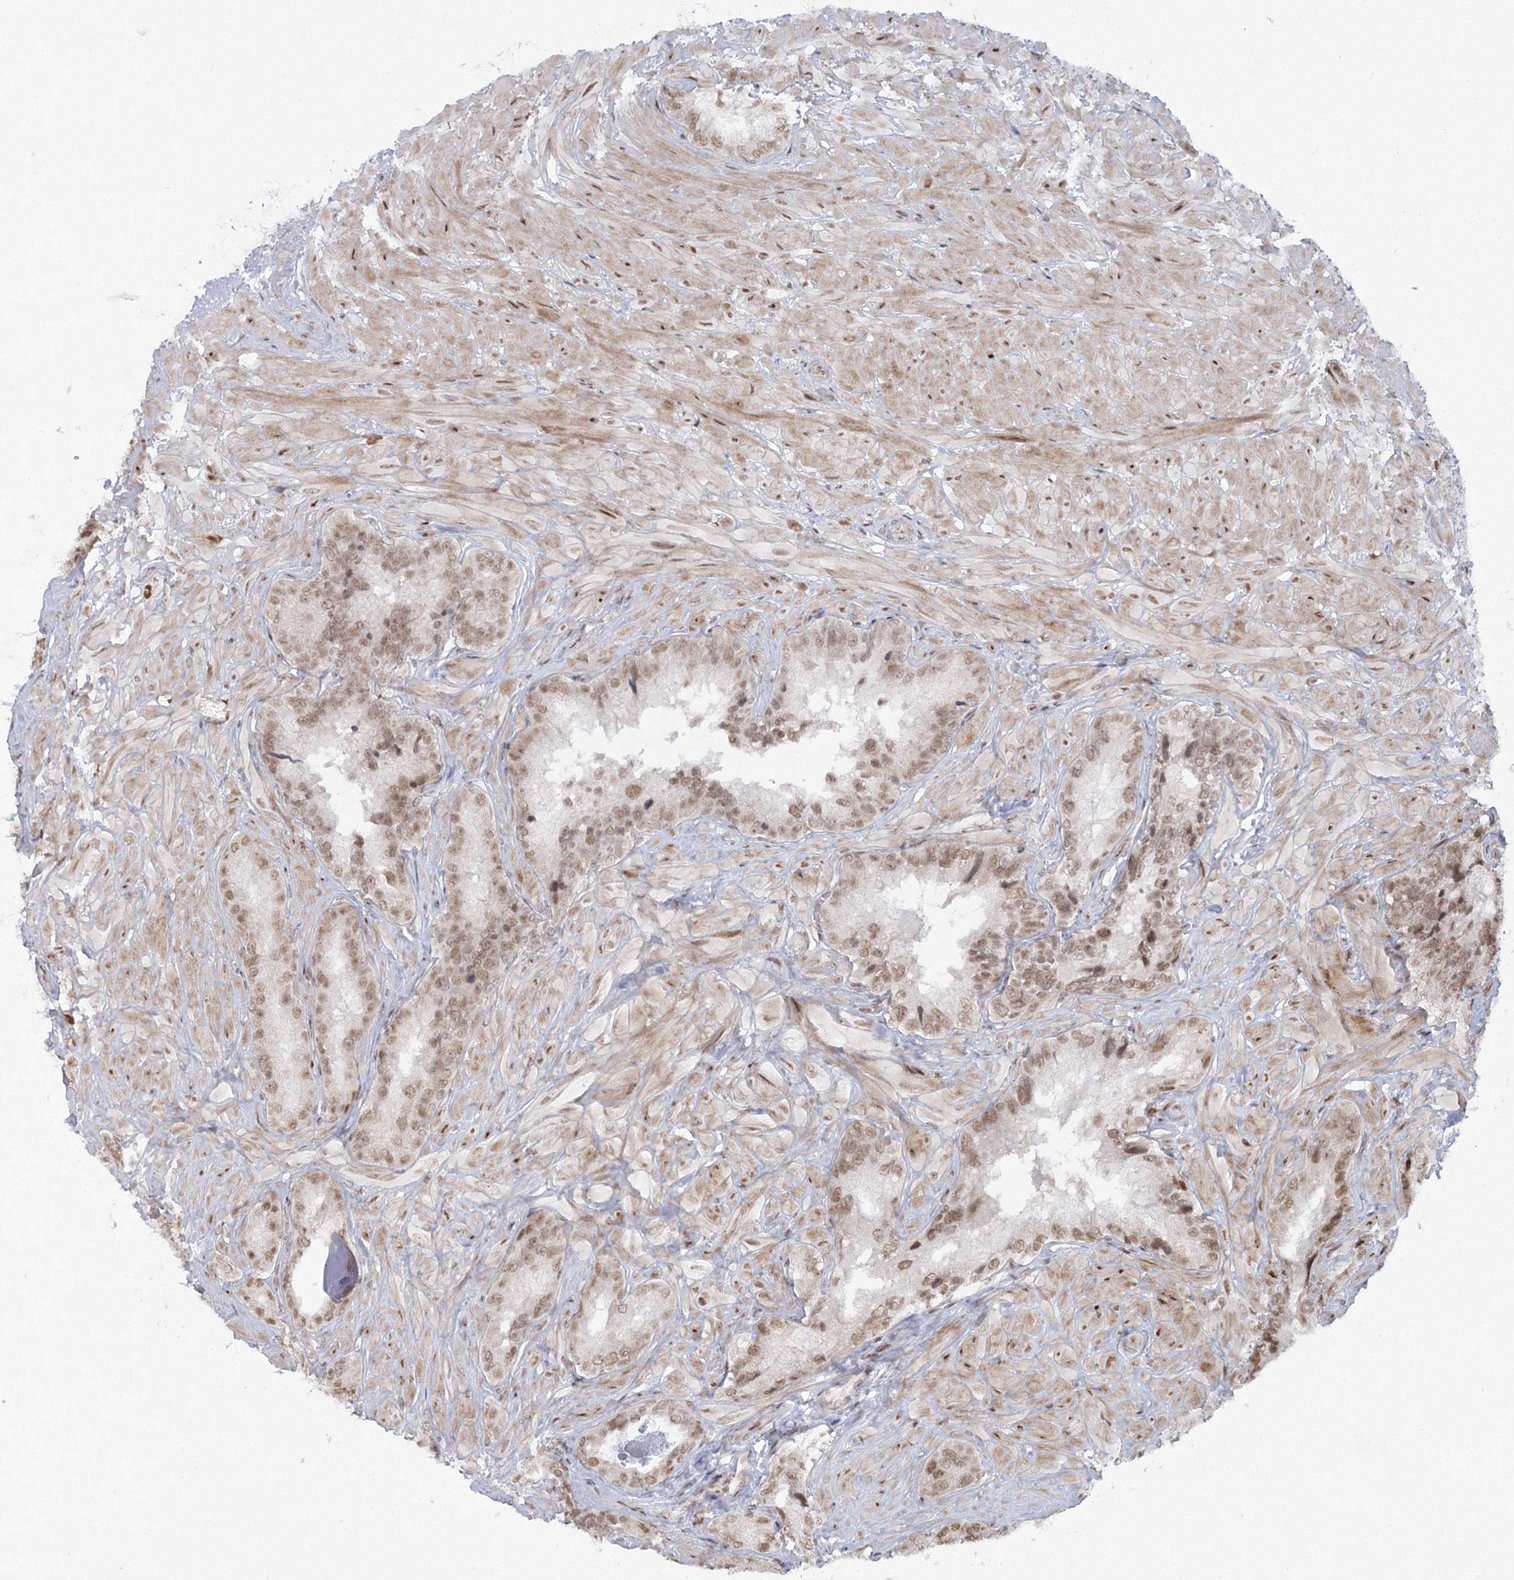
{"staining": {"intensity": "moderate", "quantity": ">75%", "location": "nuclear"}, "tissue": "seminal vesicle", "cell_type": "Glandular cells", "image_type": "normal", "snomed": [{"axis": "morphology", "description": "Normal tissue, NOS"}, {"axis": "topography", "description": "Seminal veicle"}, {"axis": "topography", "description": "Peripheral nerve tissue"}], "caption": "The image shows a brown stain indicating the presence of a protein in the nuclear of glandular cells in seminal vesicle.", "gene": "C3orf33", "patient": {"sex": "male", "age": 67}}